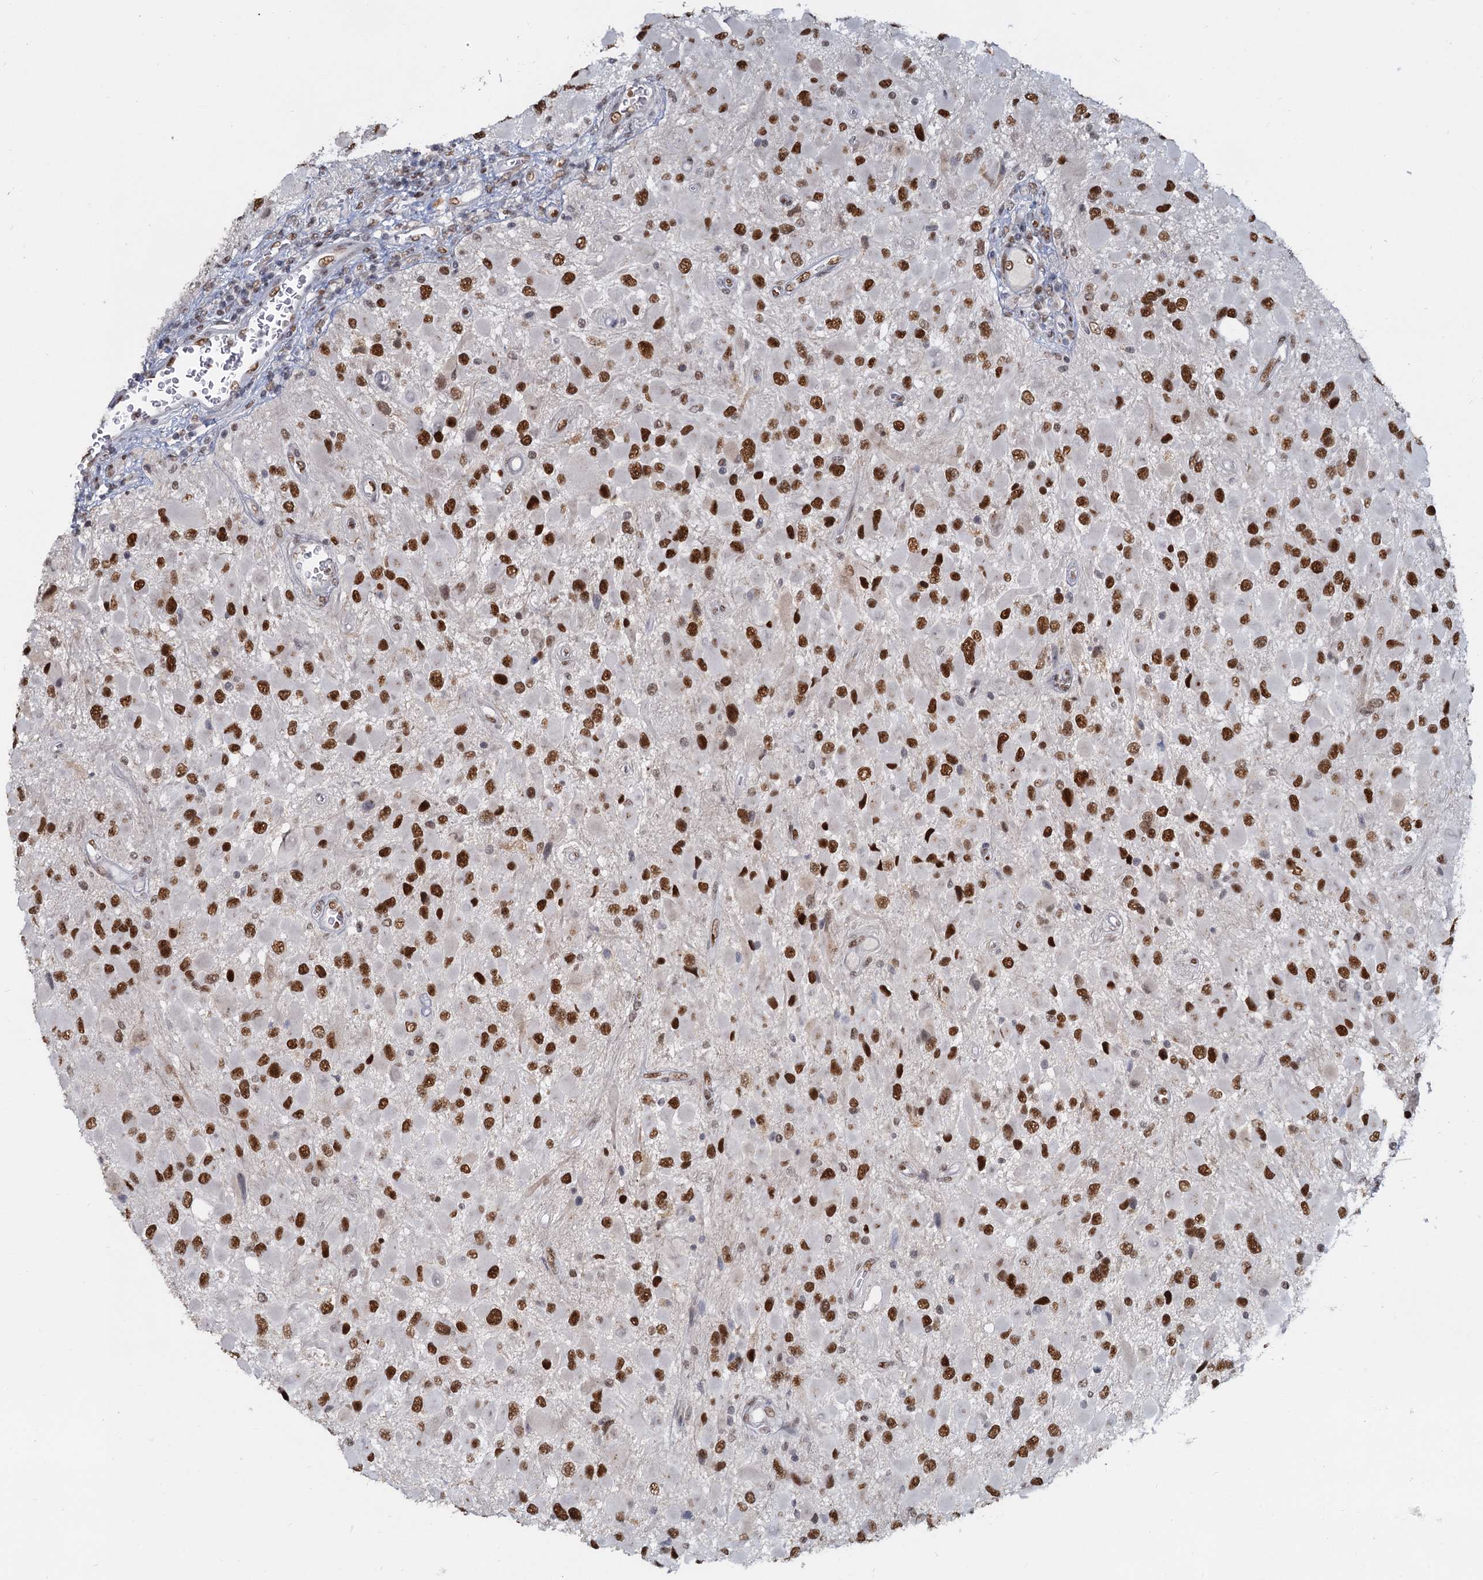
{"staining": {"intensity": "strong", "quantity": ">75%", "location": "nuclear"}, "tissue": "glioma", "cell_type": "Tumor cells", "image_type": "cancer", "snomed": [{"axis": "morphology", "description": "Glioma, malignant, High grade"}, {"axis": "topography", "description": "Brain"}], "caption": "A brown stain labels strong nuclear staining of a protein in human glioma tumor cells.", "gene": "RPRD1A", "patient": {"sex": "male", "age": 53}}